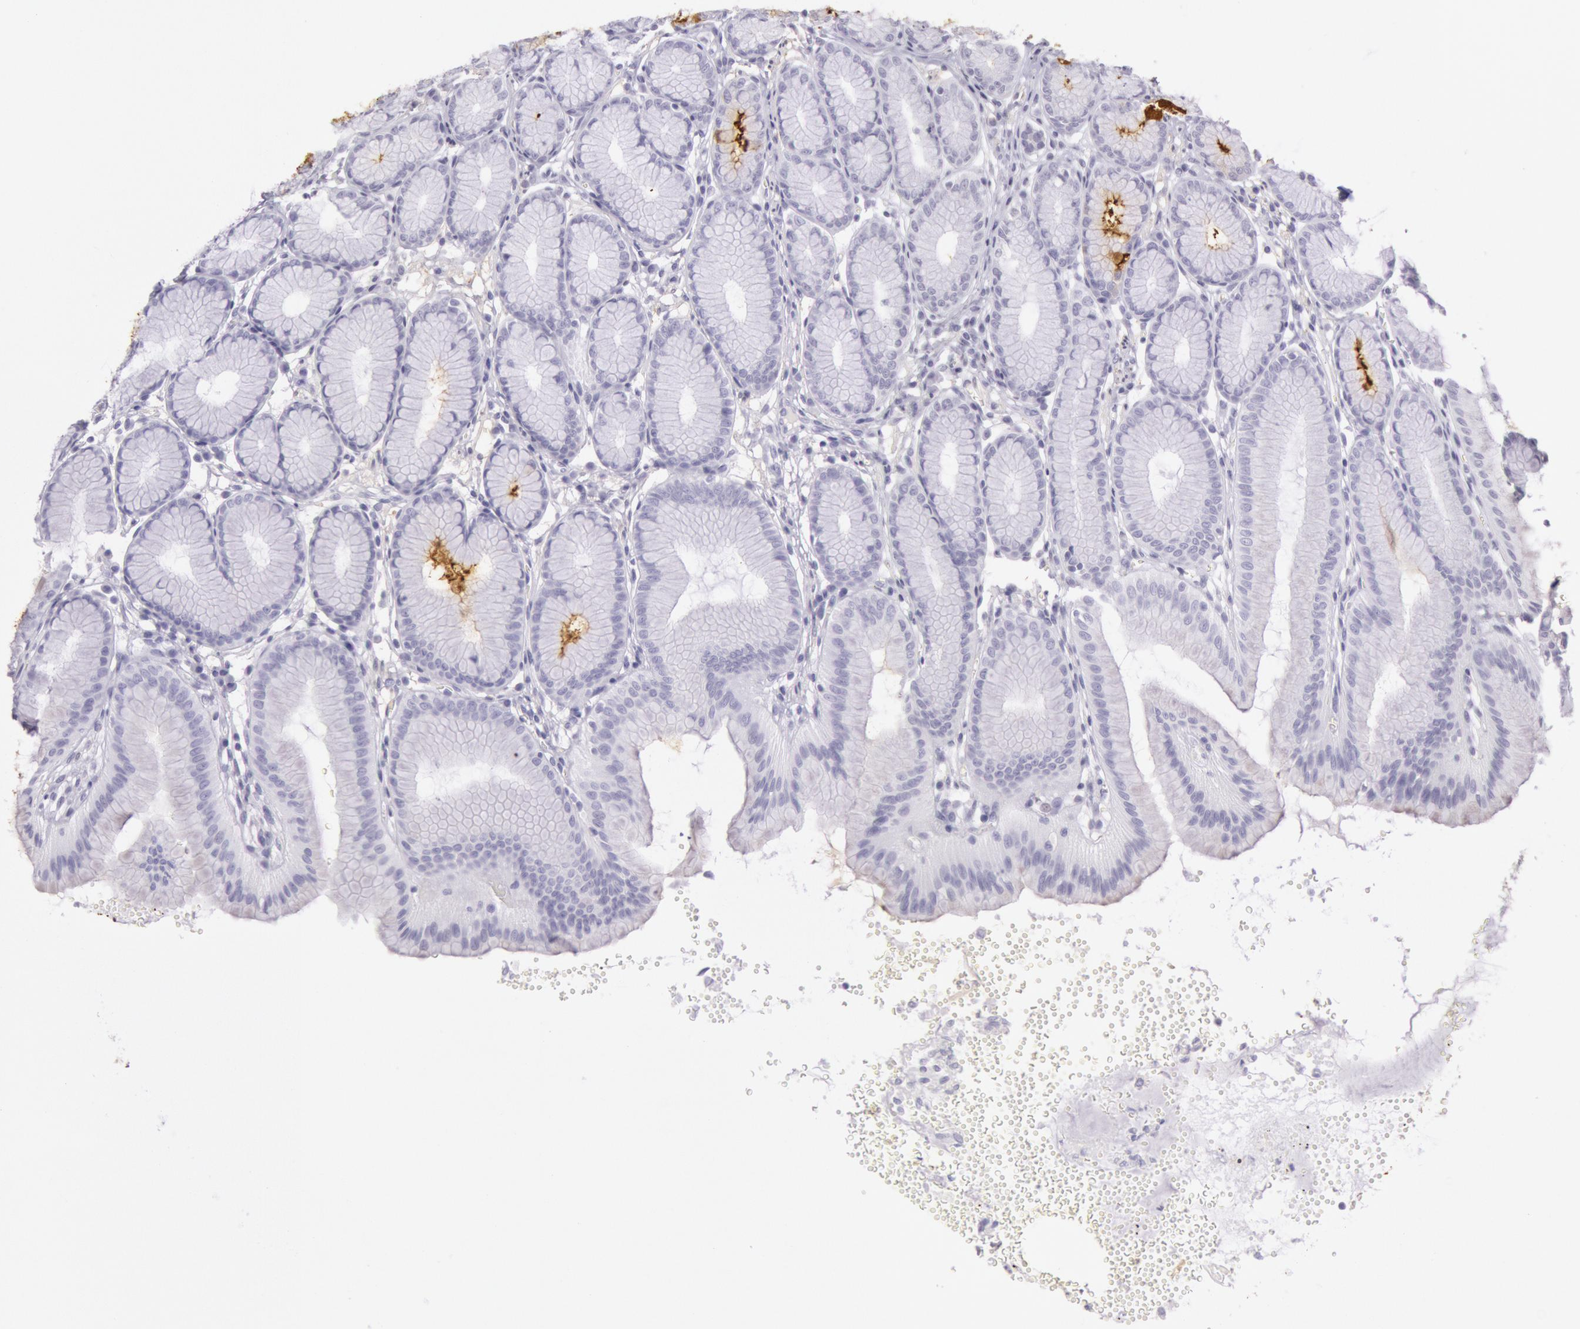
{"staining": {"intensity": "strong", "quantity": "25%-75%", "location": "cytoplasmic/membranous"}, "tissue": "stomach", "cell_type": "Glandular cells", "image_type": "normal", "snomed": [{"axis": "morphology", "description": "Normal tissue, NOS"}, {"axis": "topography", "description": "Stomach"}], "caption": "About 25%-75% of glandular cells in normal stomach exhibit strong cytoplasmic/membranous protein staining as visualized by brown immunohistochemical staining.", "gene": "CKB", "patient": {"sex": "male", "age": 42}}